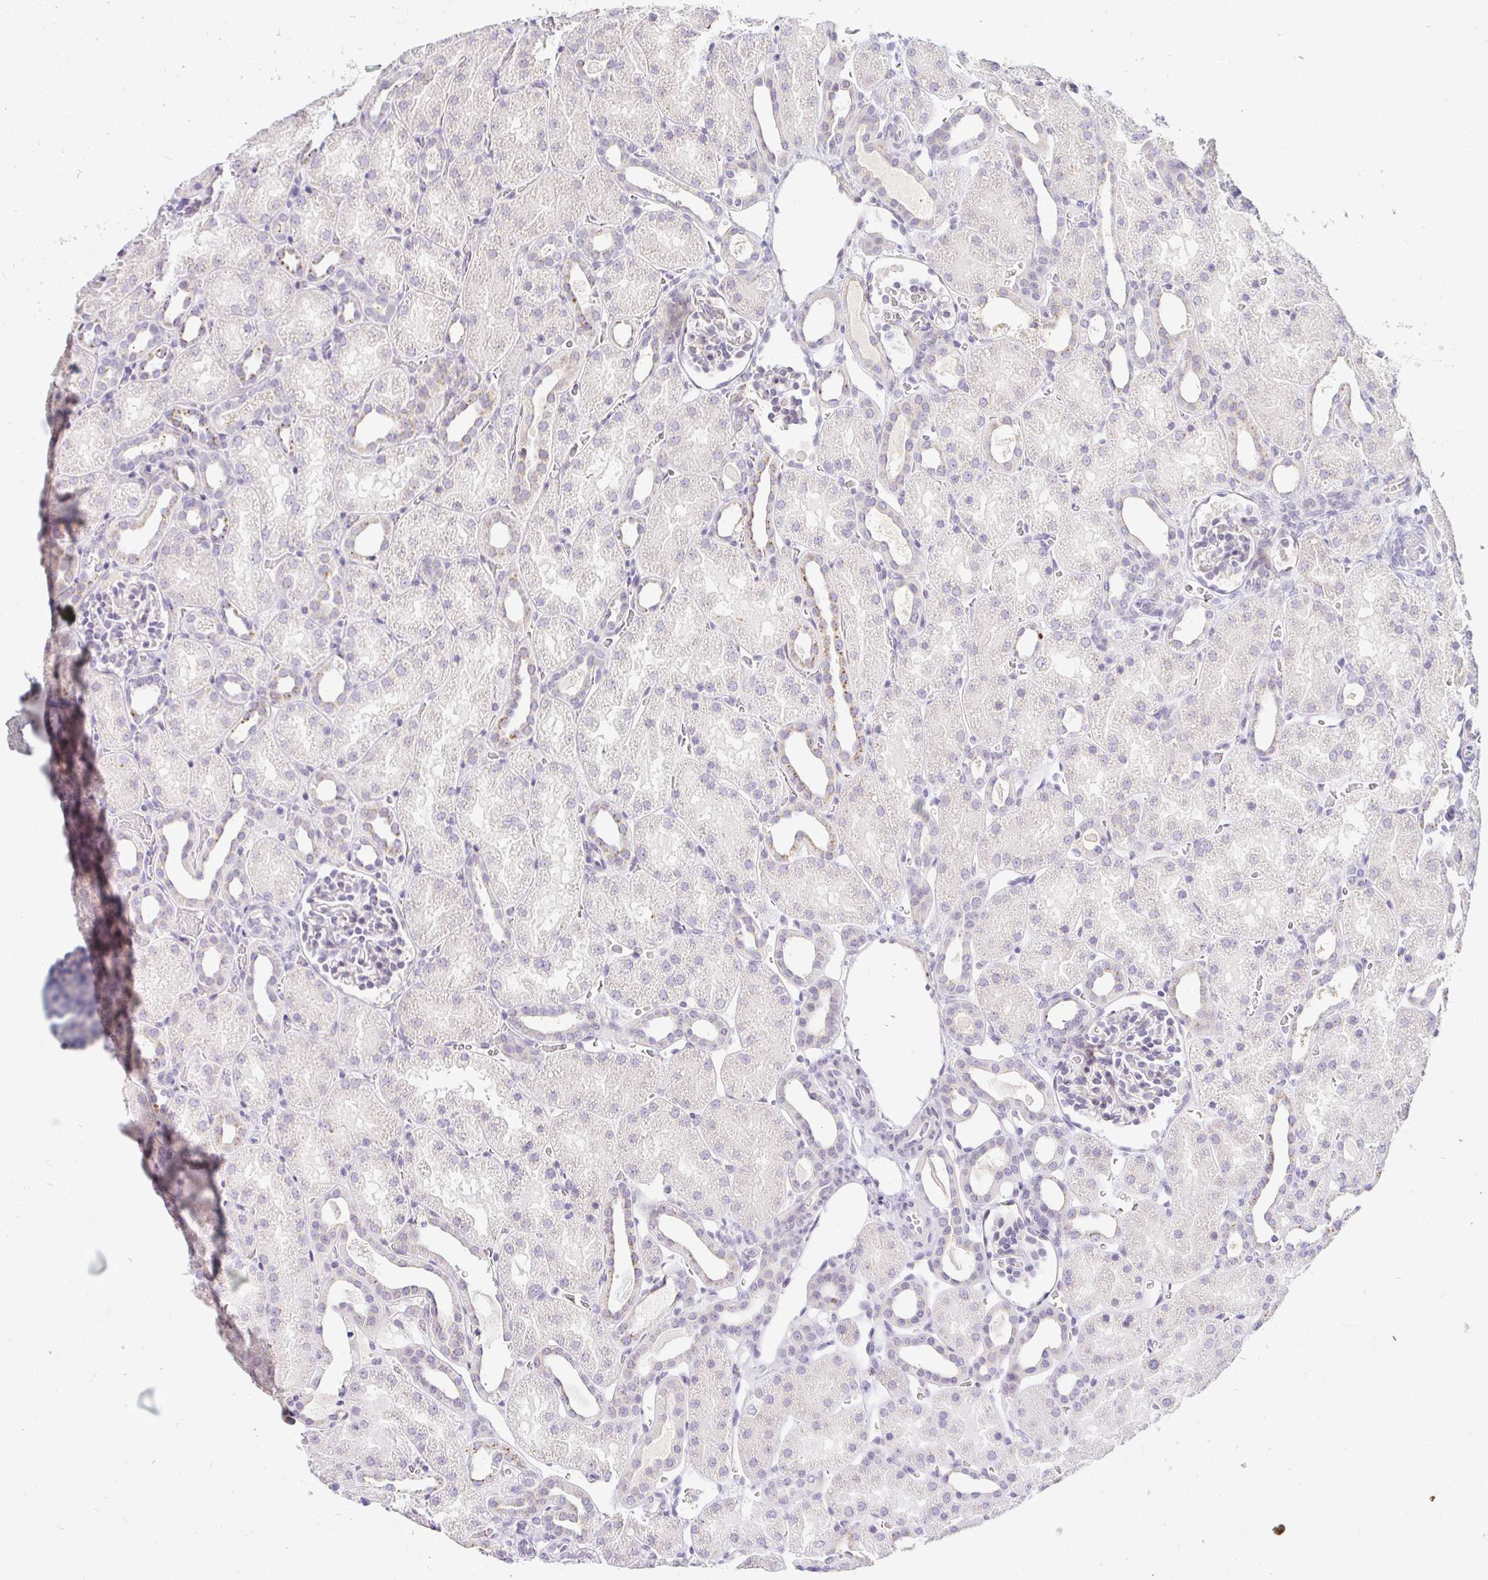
{"staining": {"intensity": "negative", "quantity": "none", "location": "none"}, "tissue": "kidney", "cell_type": "Cells in glomeruli", "image_type": "normal", "snomed": [{"axis": "morphology", "description": "Normal tissue, NOS"}, {"axis": "topography", "description": "Kidney"}], "caption": "This is an IHC histopathology image of unremarkable human kidney. There is no expression in cells in glomeruli.", "gene": "OR51D1", "patient": {"sex": "male", "age": 2}}